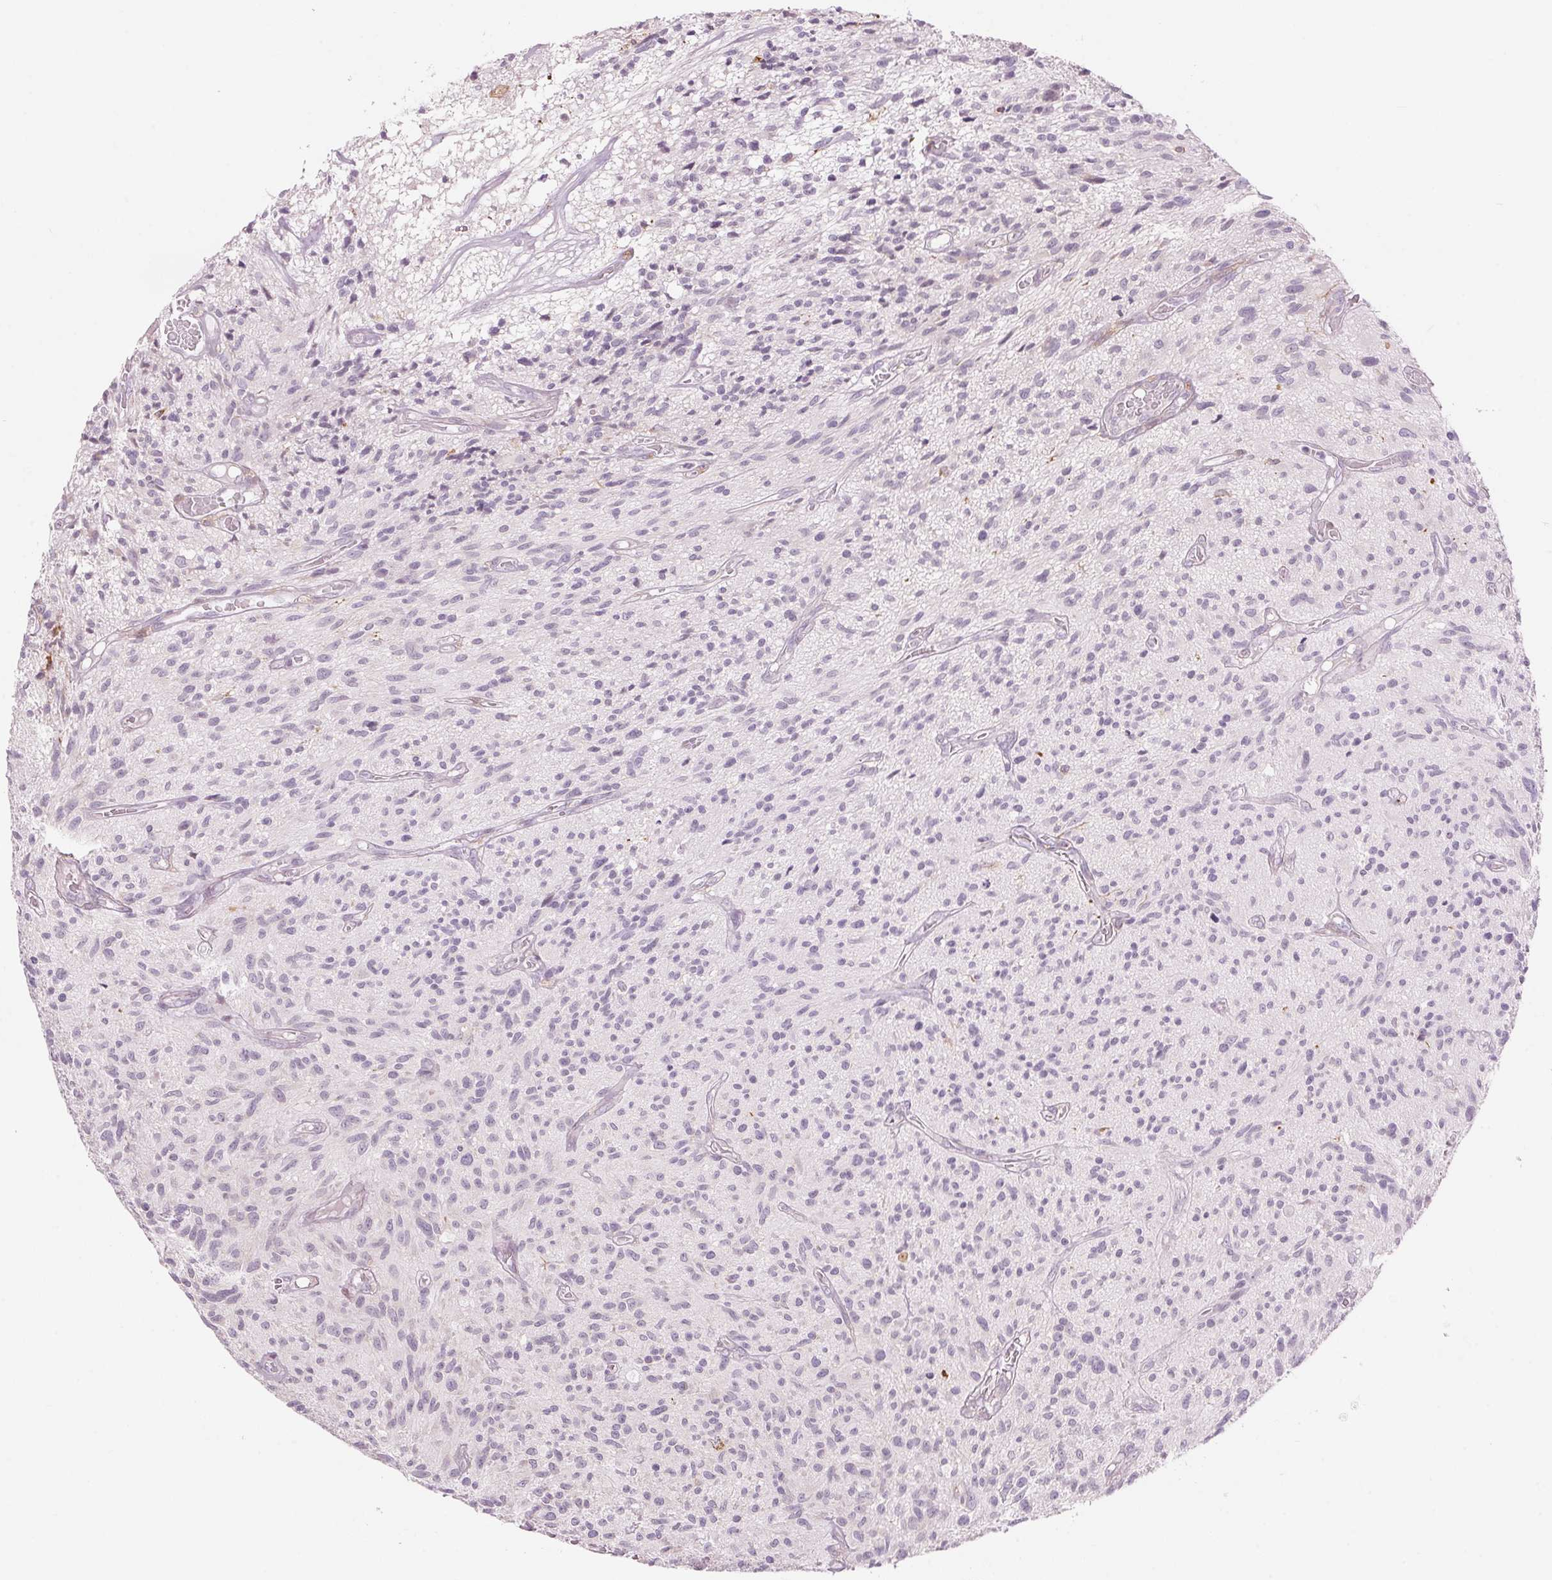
{"staining": {"intensity": "negative", "quantity": "none", "location": "none"}, "tissue": "glioma", "cell_type": "Tumor cells", "image_type": "cancer", "snomed": [{"axis": "morphology", "description": "Glioma, malignant, High grade"}, {"axis": "topography", "description": "Brain"}], "caption": "IHC of human high-grade glioma (malignant) exhibits no expression in tumor cells. (DAB immunohistochemistry with hematoxylin counter stain).", "gene": "GNMT", "patient": {"sex": "male", "age": 75}}